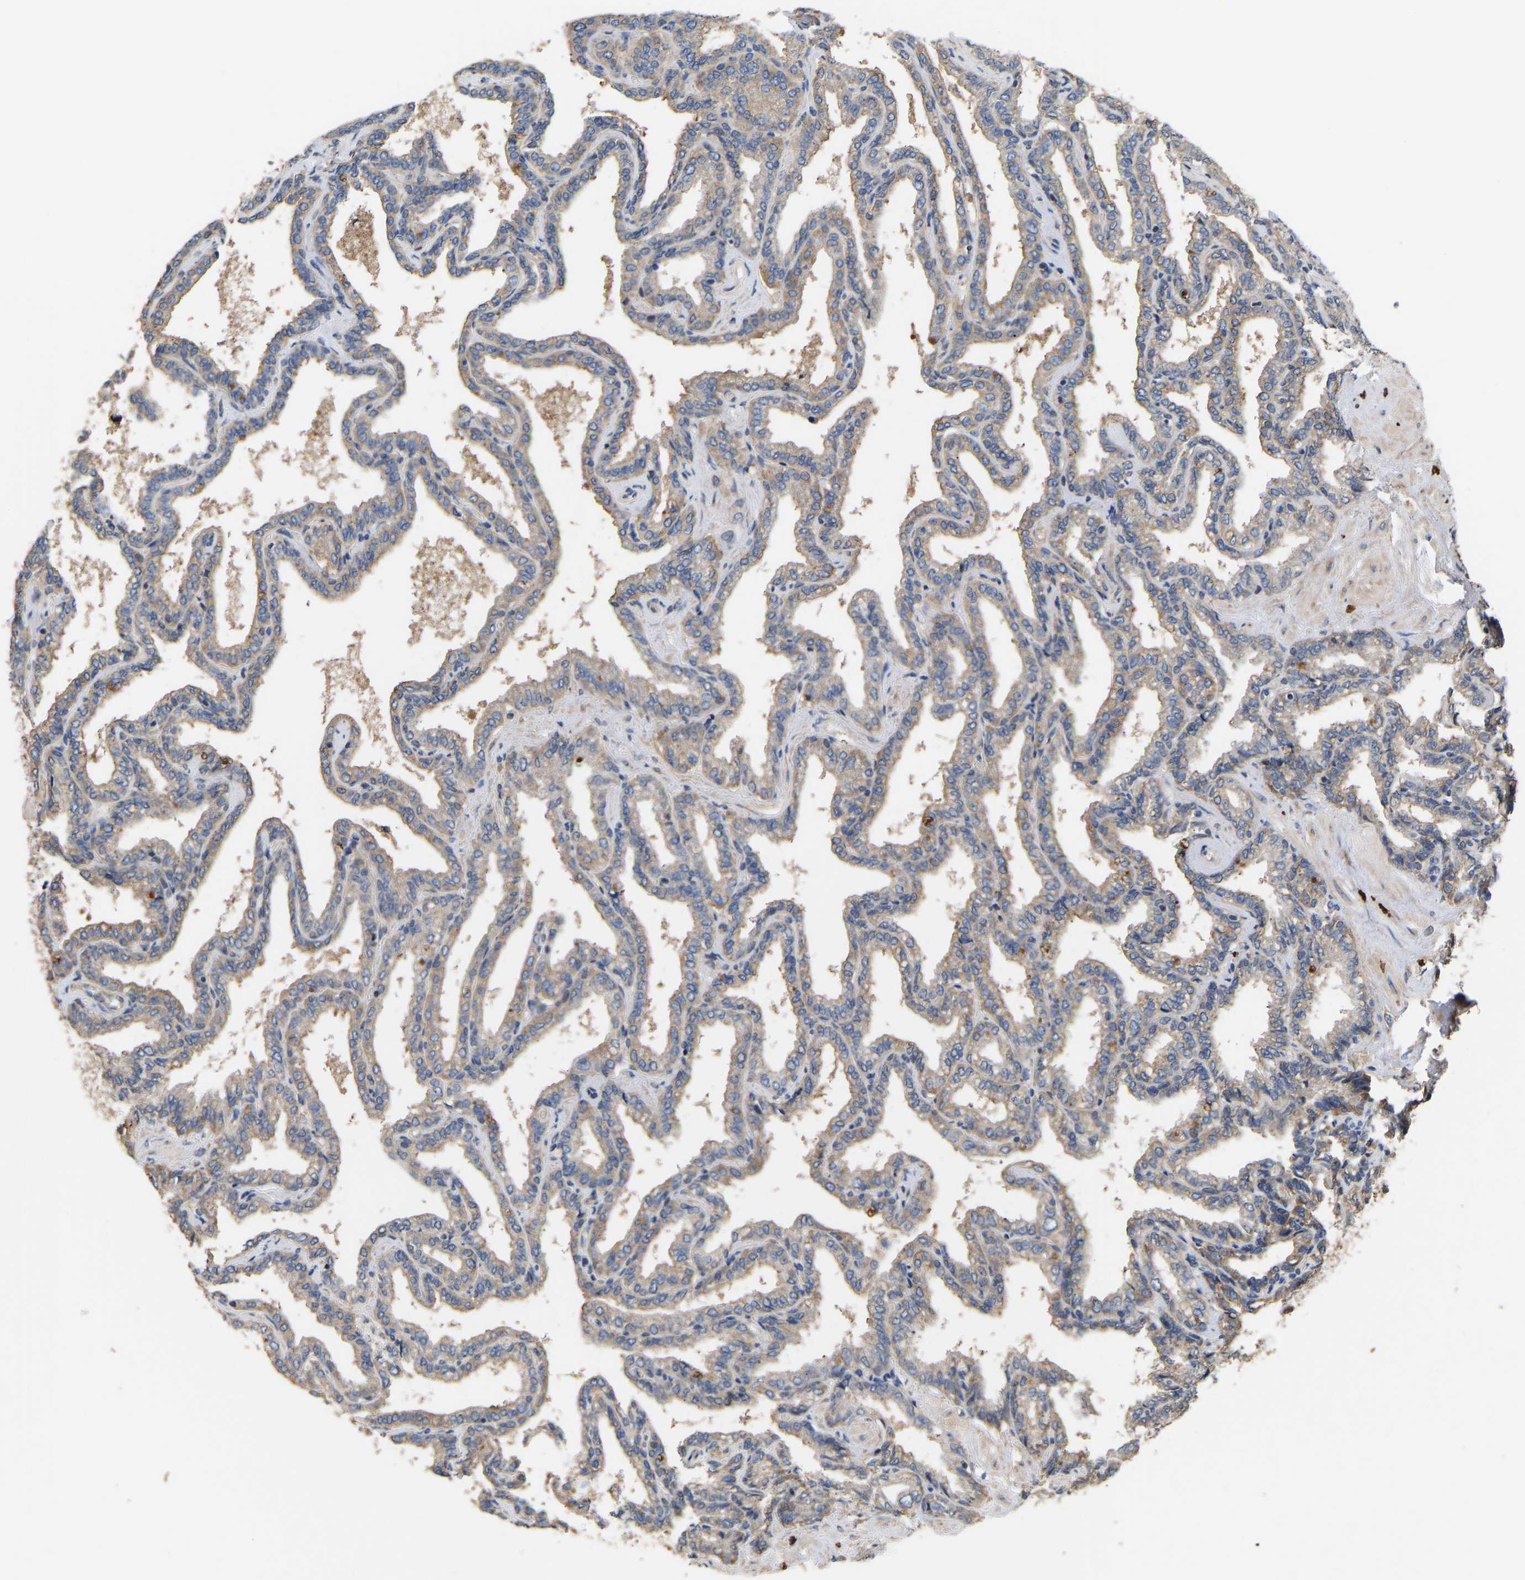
{"staining": {"intensity": "weak", "quantity": ">75%", "location": "cytoplasmic/membranous"}, "tissue": "seminal vesicle", "cell_type": "Glandular cells", "image_type": "normal", "snomed": [{"axis": "morphology", "description": "Normal tissue, NOS"}, {"axis": "topography", "description": "Seminal veicle"}], "caption": "Immunohistochemical staining of unremarkable human seminal vesicle exhibits weak cytoplasmic/membranous protein positivity in approximately >75% of glandular cells.", "gene": "AIMP2", "patient": {"sex": "male", "age": 46}}